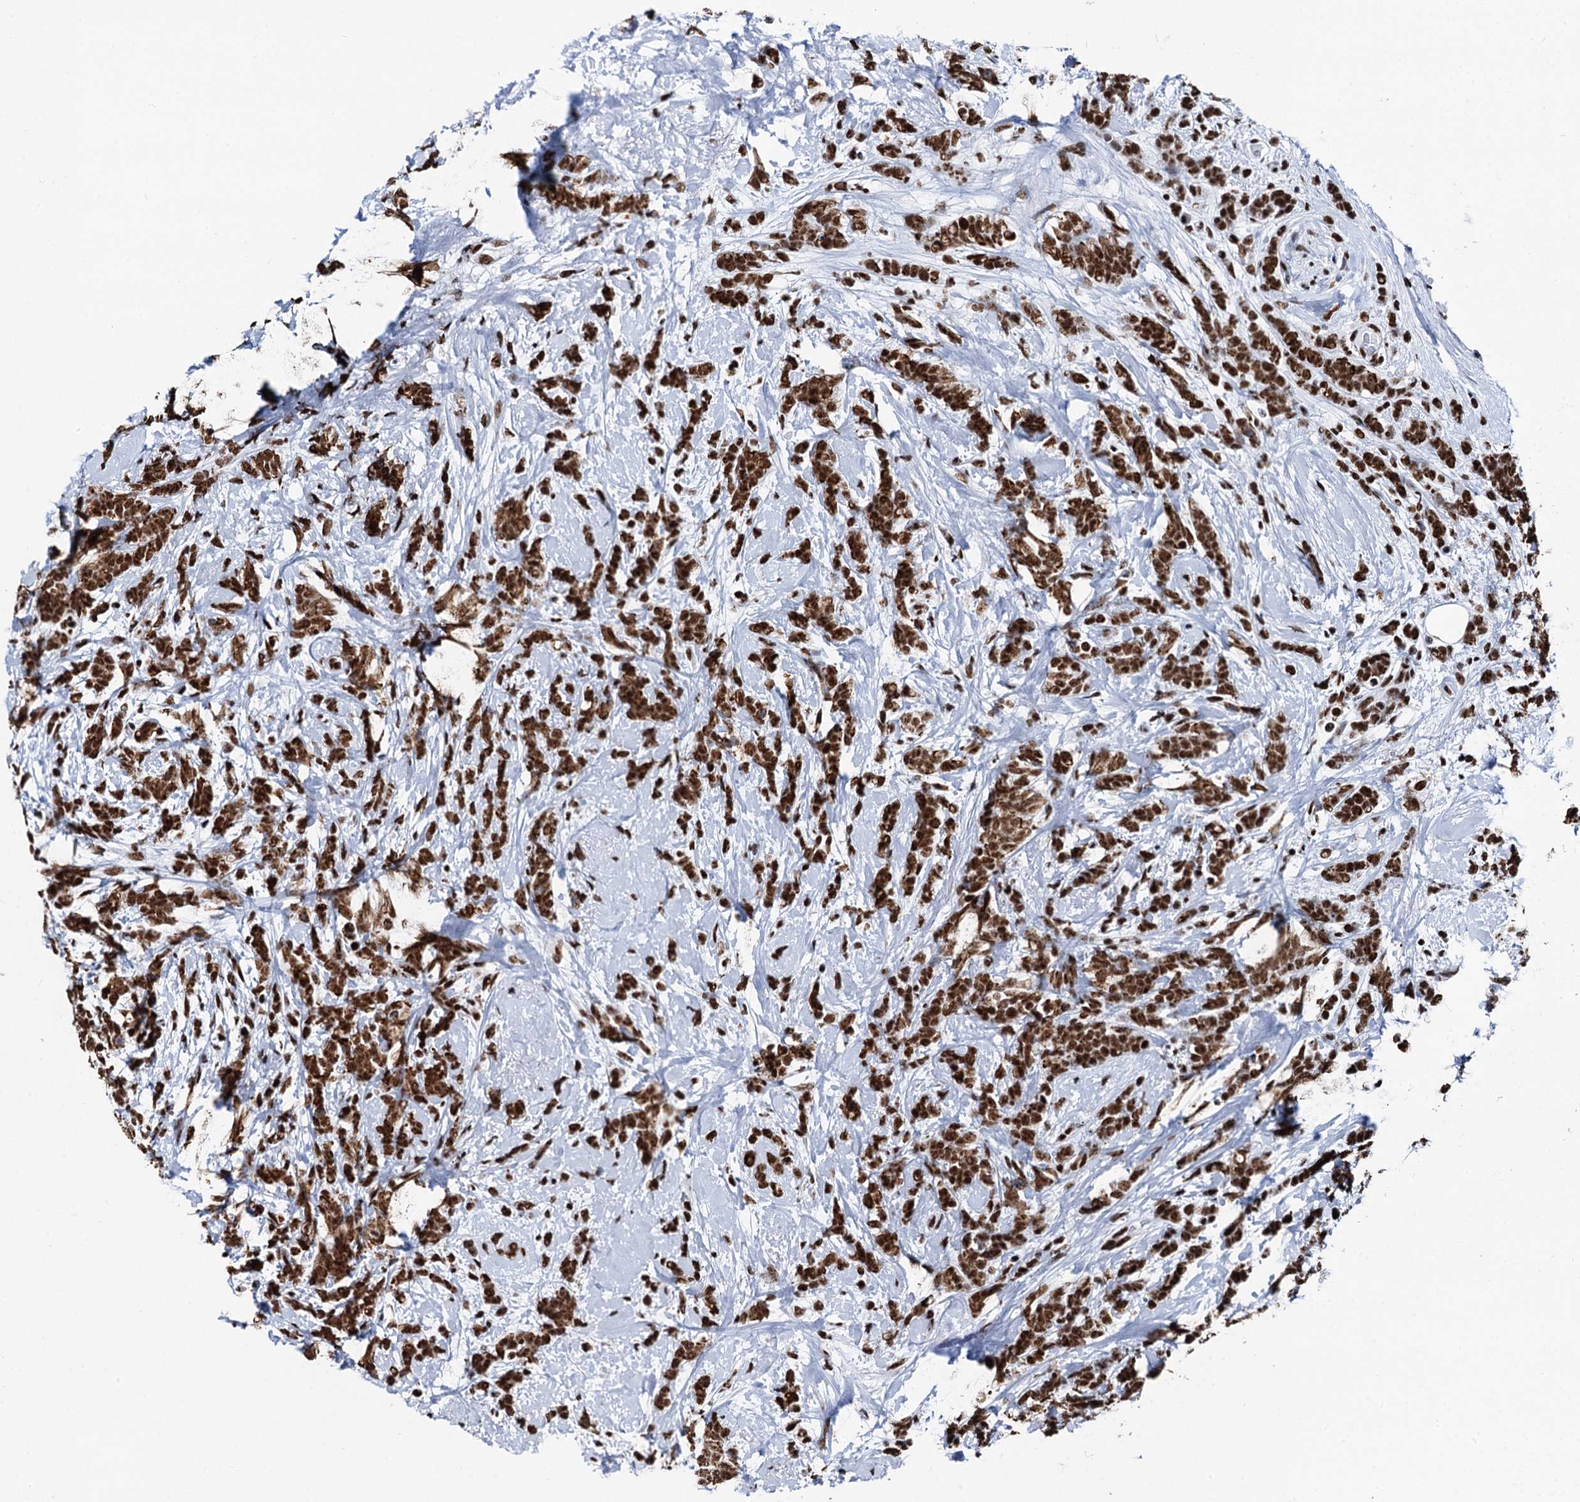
{"staining": {"intensity": "strong", "quantity": ">75%", "location": "nuclear"}, "tissue": "breast cancer", "cell_type": "Tumor cells", "image_type": "cancer", "snomed": [{"axis": "morphology", "description": "Lobular carcinoma"}, {"axis": "topography", "description": "Breast"}], "caption": "Breast cancer tissue shows strong nuclear expression in approximately >75% of tumor cells Immunohistochemistry stains the protein in brown and the nuclei are stained blue.", "gene": "DDX23", "patient": {"sex": "female", "age": 58}}